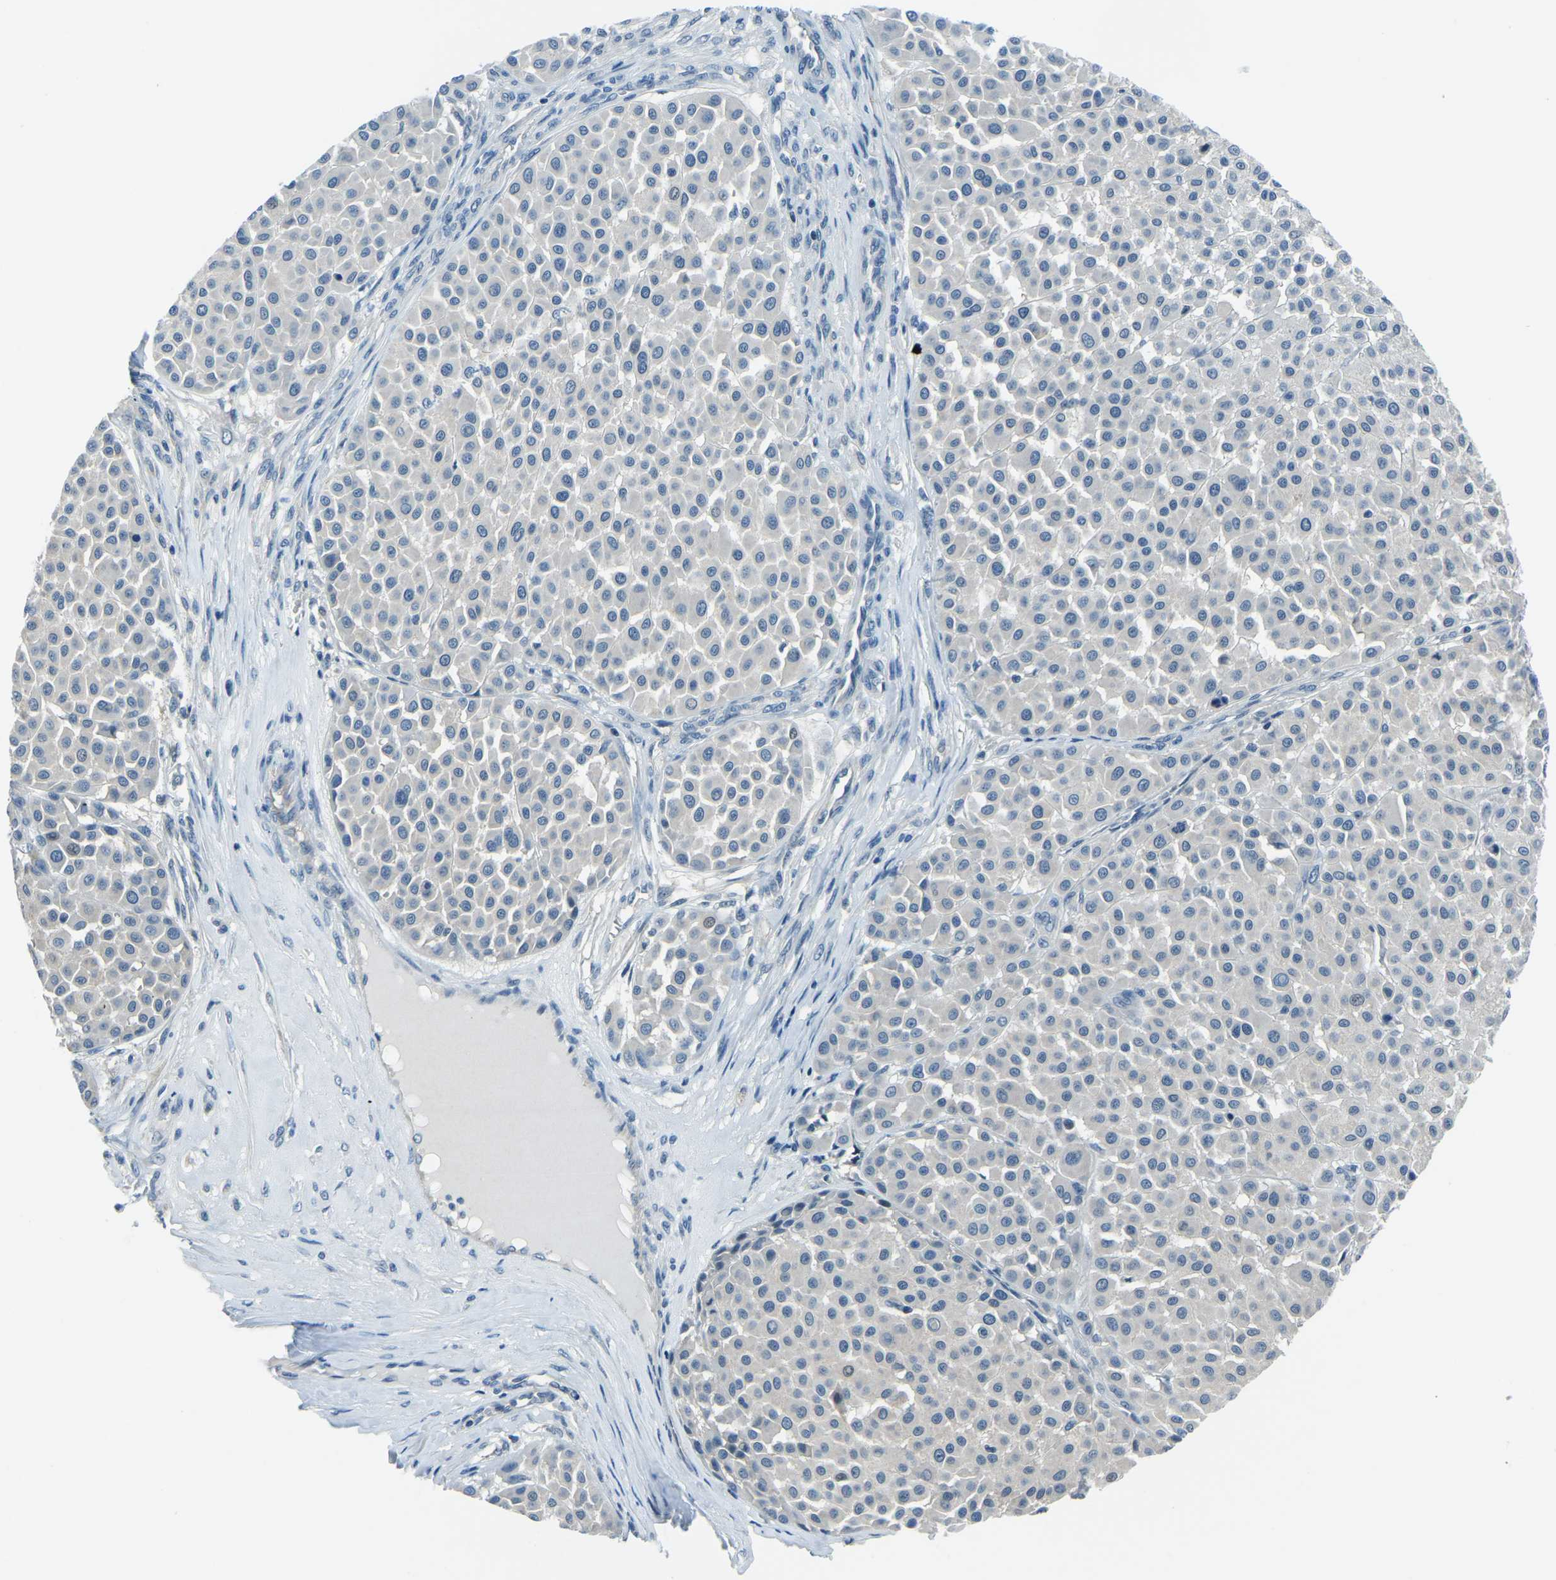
{"staining": {"intensity": "negative", "quantity": "none", "location": "none"}, "tissue": "melanoma", "cell_type": "Tumor cells", "image_type": "cancer", "snomed": [{"axis": "morphology", "description": "Malignant melanoma, Metastatic site"}, {"axis": "topography", "description": "Soft tissue"}], "caption": "Image shows no significant protein positivity in tumor cells of malignant melanoma (metastatic site). Brightfield microscopy of immunohistochemistry (IHC) stained with DAB (3,3'-diaminobenzidine) (brown) and hematoxylin (blue), captured at high magnification.", "gene": "RRP1", "patient": {"sex": "male", "age": 41}}